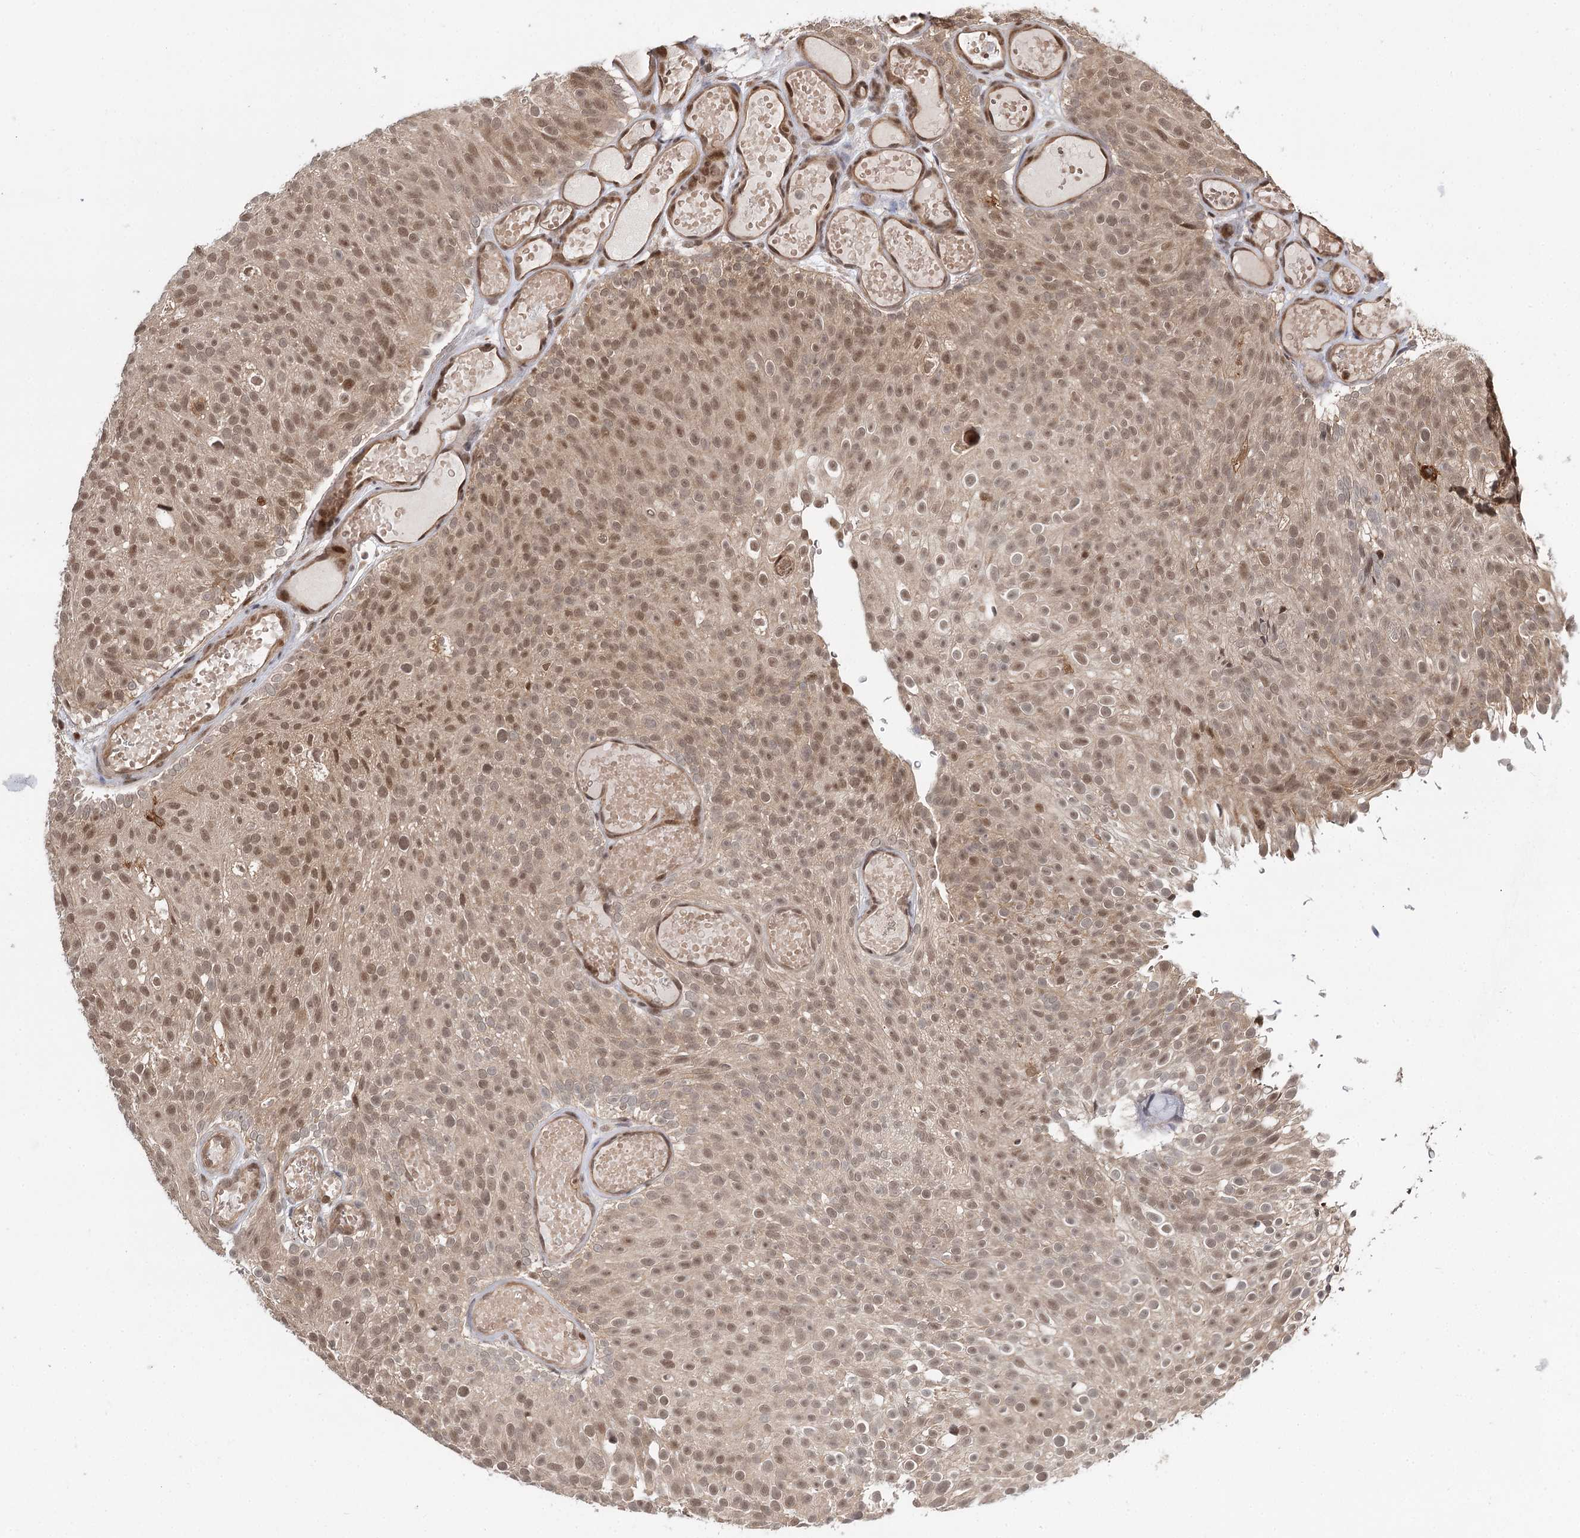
{"staining": {"intensity": "moderate", "quantity": ">75%", "location": "nuclear"}, "tissue": "urothelial cancer", "cell_type": "Tumor cells", "image_type": "cancer", "snomed": [{"axis": "morphology", "description": "Urothelial carcinoma, Low grade"}, {"axis": "topography", "description": "Urinary bladder"}], "caption": "Urothelial carcinoma (low-grade) stained with a brown dye displays moderate nuclear positive positivity in about >75% of tumor cells.", "gene": "N6AMT1", "patient": {"sex": "male", "age": 78}}